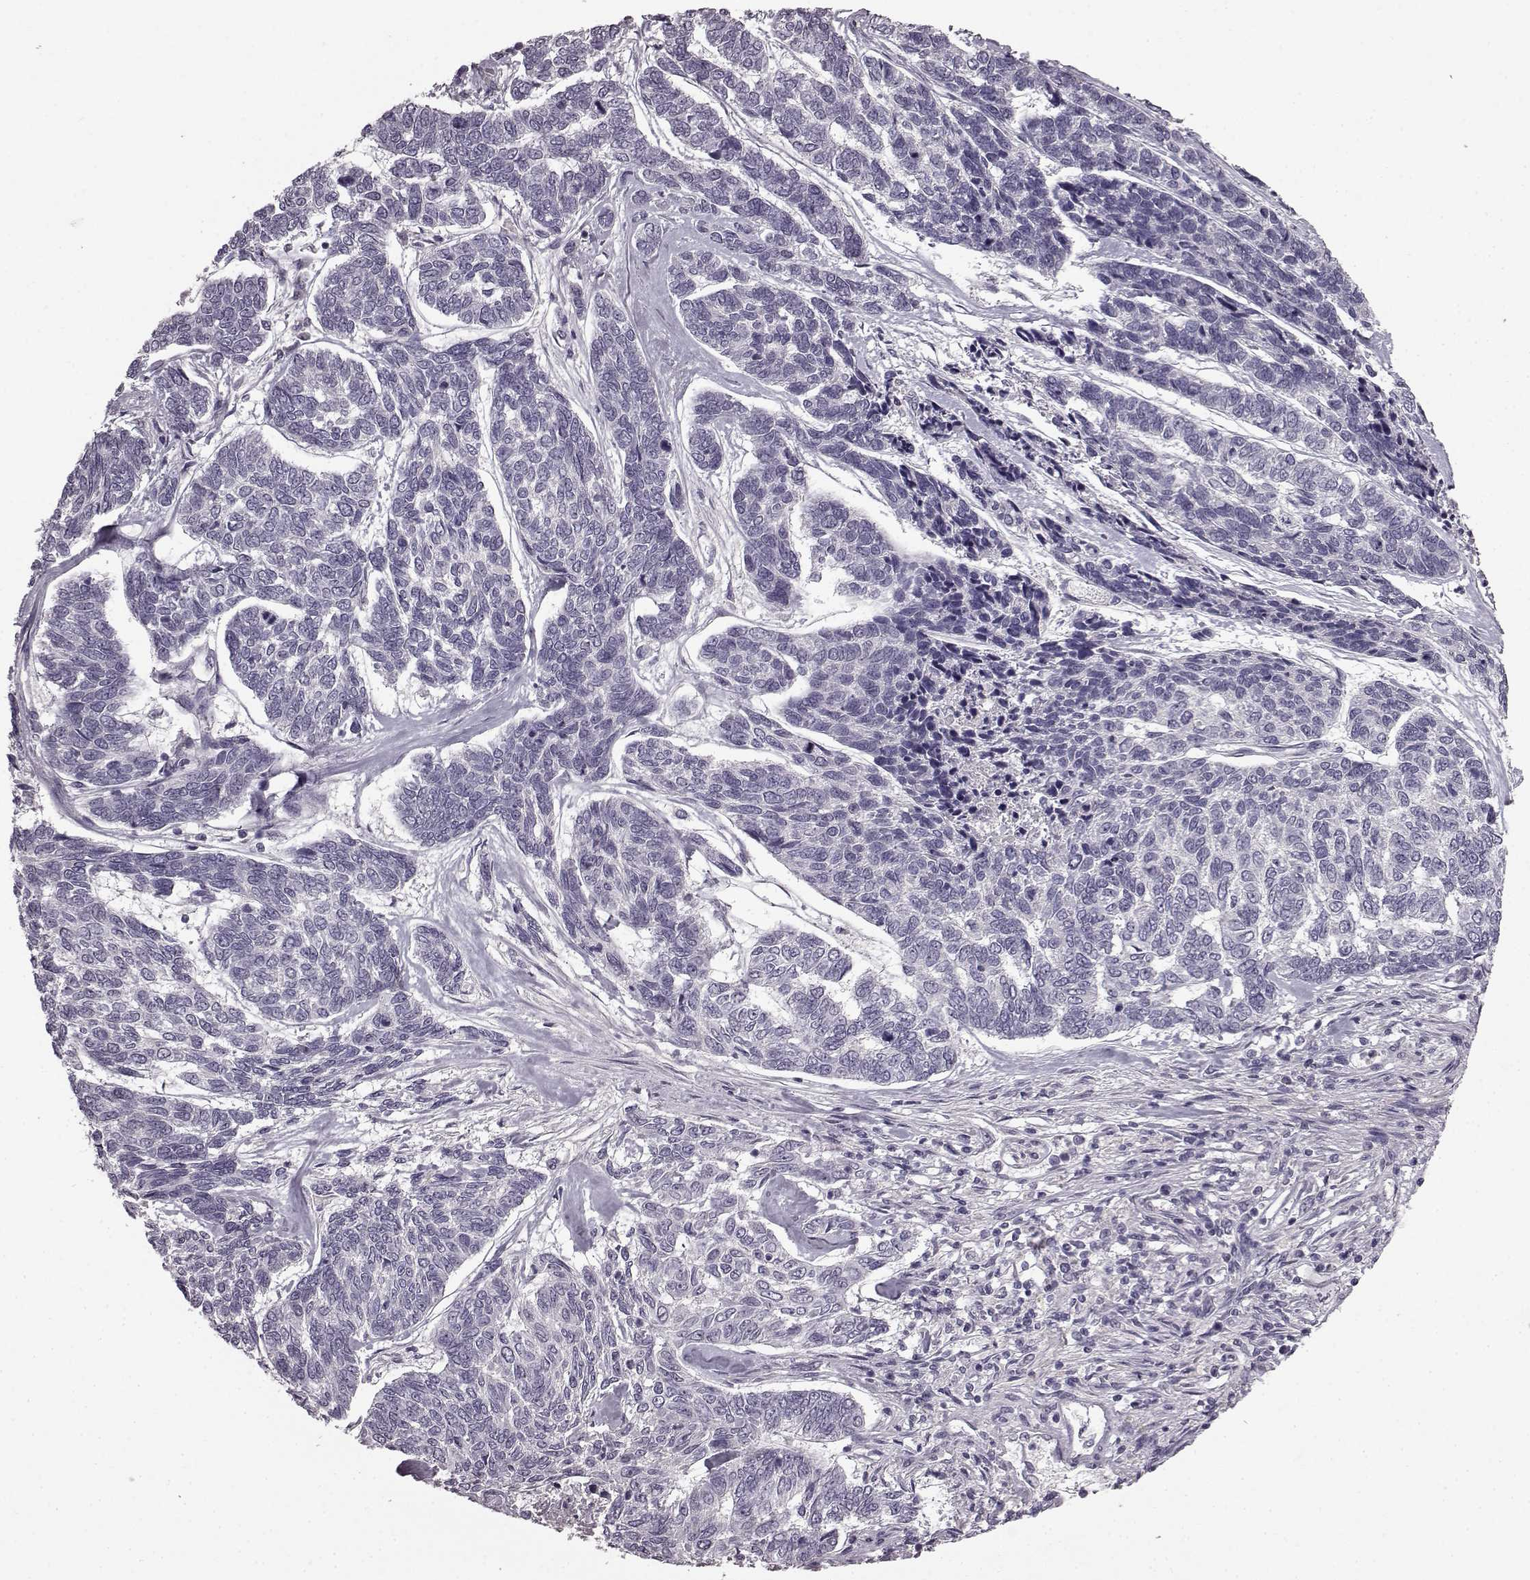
{"staining": {"intensity": "negative", "quantity": "none", "location": "none"}, "tissue": "skin cancer", "cell_type": "Tumor cells", "image_type": "cancer", "snomed": [{"axis": "morphology", "description": "Basal cell carcinoma"}, {"axis": "topography", "description": "Skin"}], "caption": "Immunohistochemistry (IHC) of human skin cancer exhibits no positivity in tumor cells. (DAB IHC with hematoxylin counter stain).", "gene": "LHB", "patient": {"sex": "female", "age": 65}}